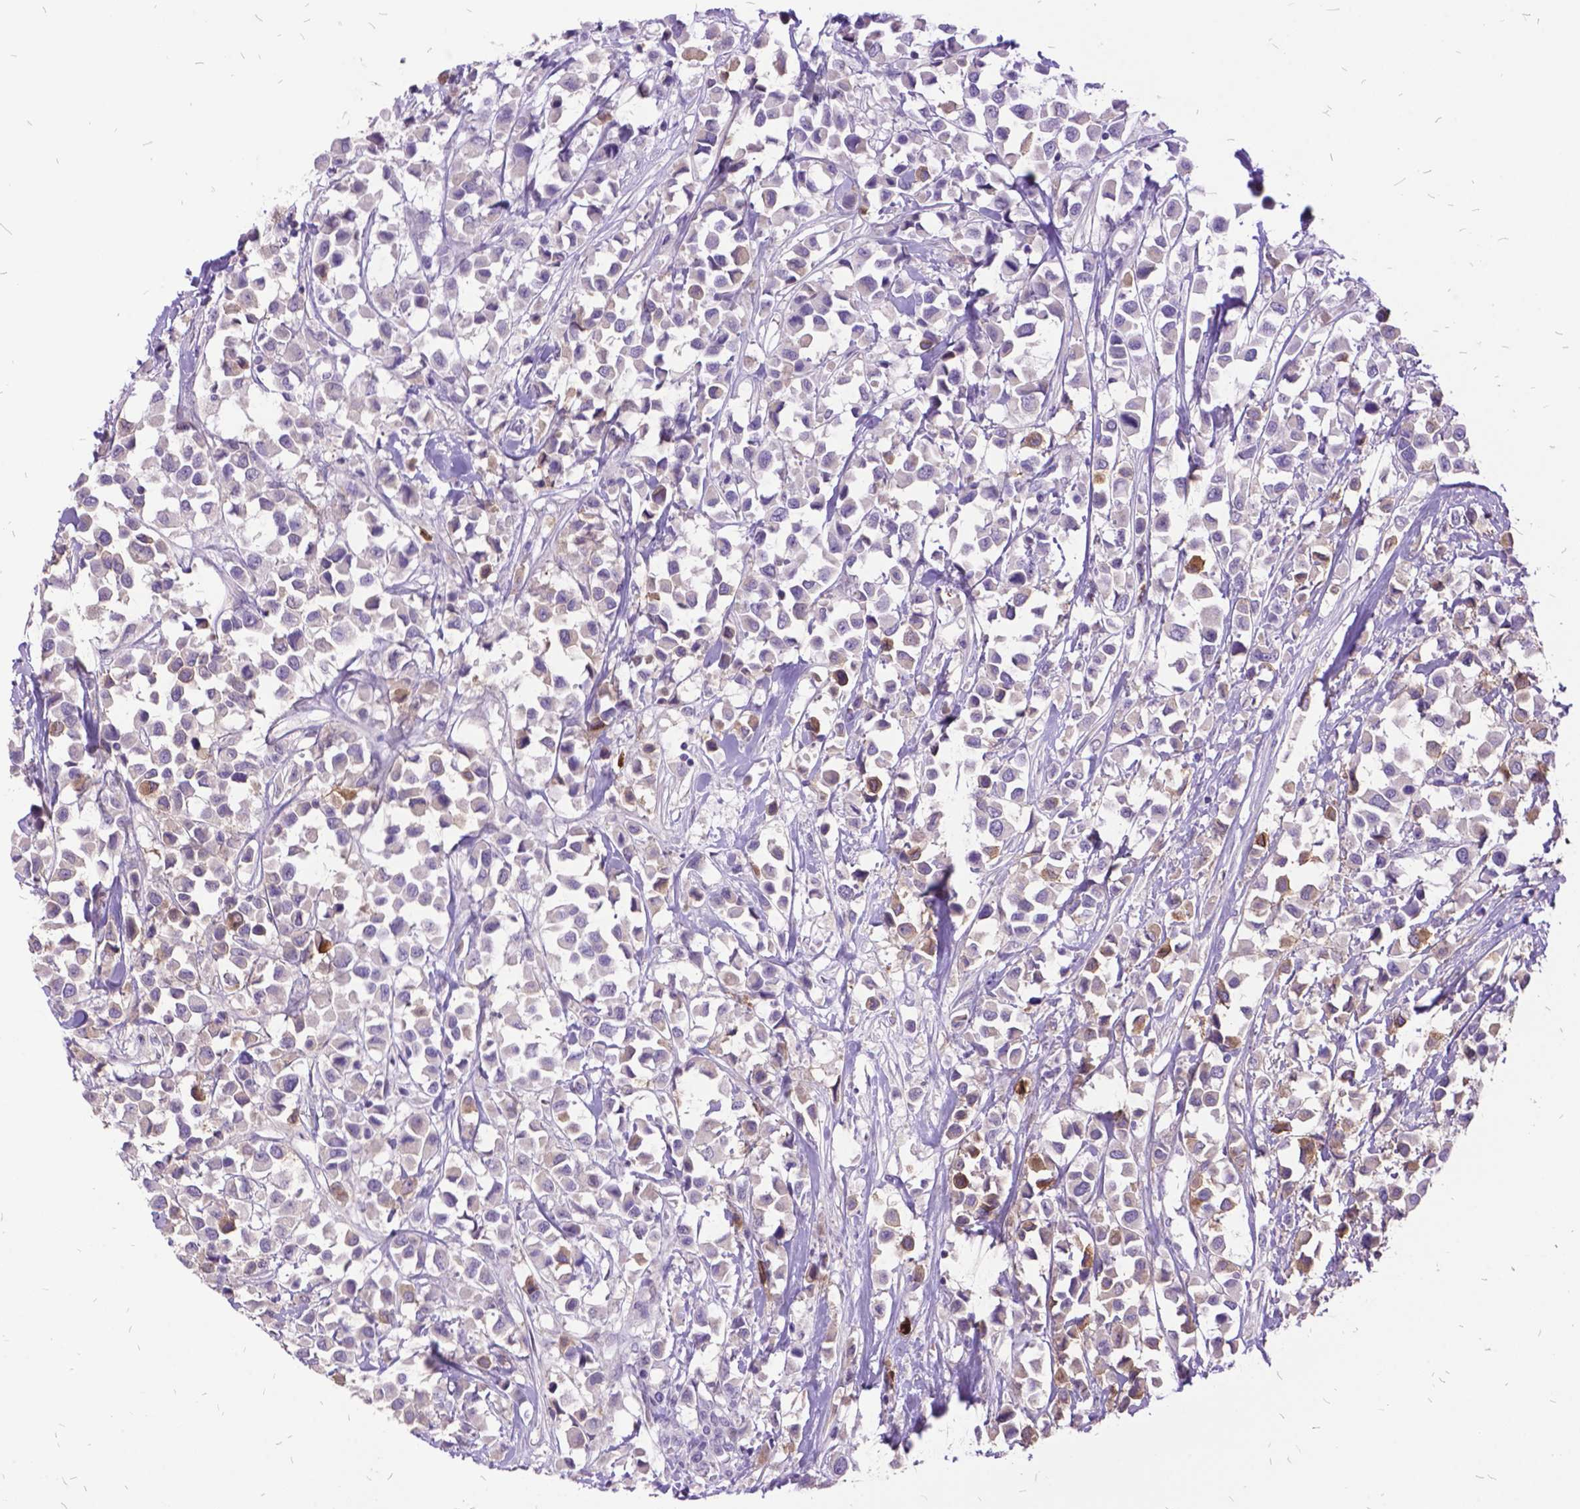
{"staining": {"intensity": "negative", "quantity": "none", "location": "none"}, "tissue": "breast cancer", "cell_type": "Tumor cells", "image_type": "cancer", "snomed": [{"axis": "morphology", "description": "Duct carcinoma"}, {"axis": "topography", "description": "Breast"}], "caption": "IHC photomicrograph of neoplastic tissue: breast cancer stained with DAB (3,3'-diaminobenzidine) shows no significant protein staining in tumor cells.", "gene": "ITGB6", "patient": {"sex": "female", "age": 61}}